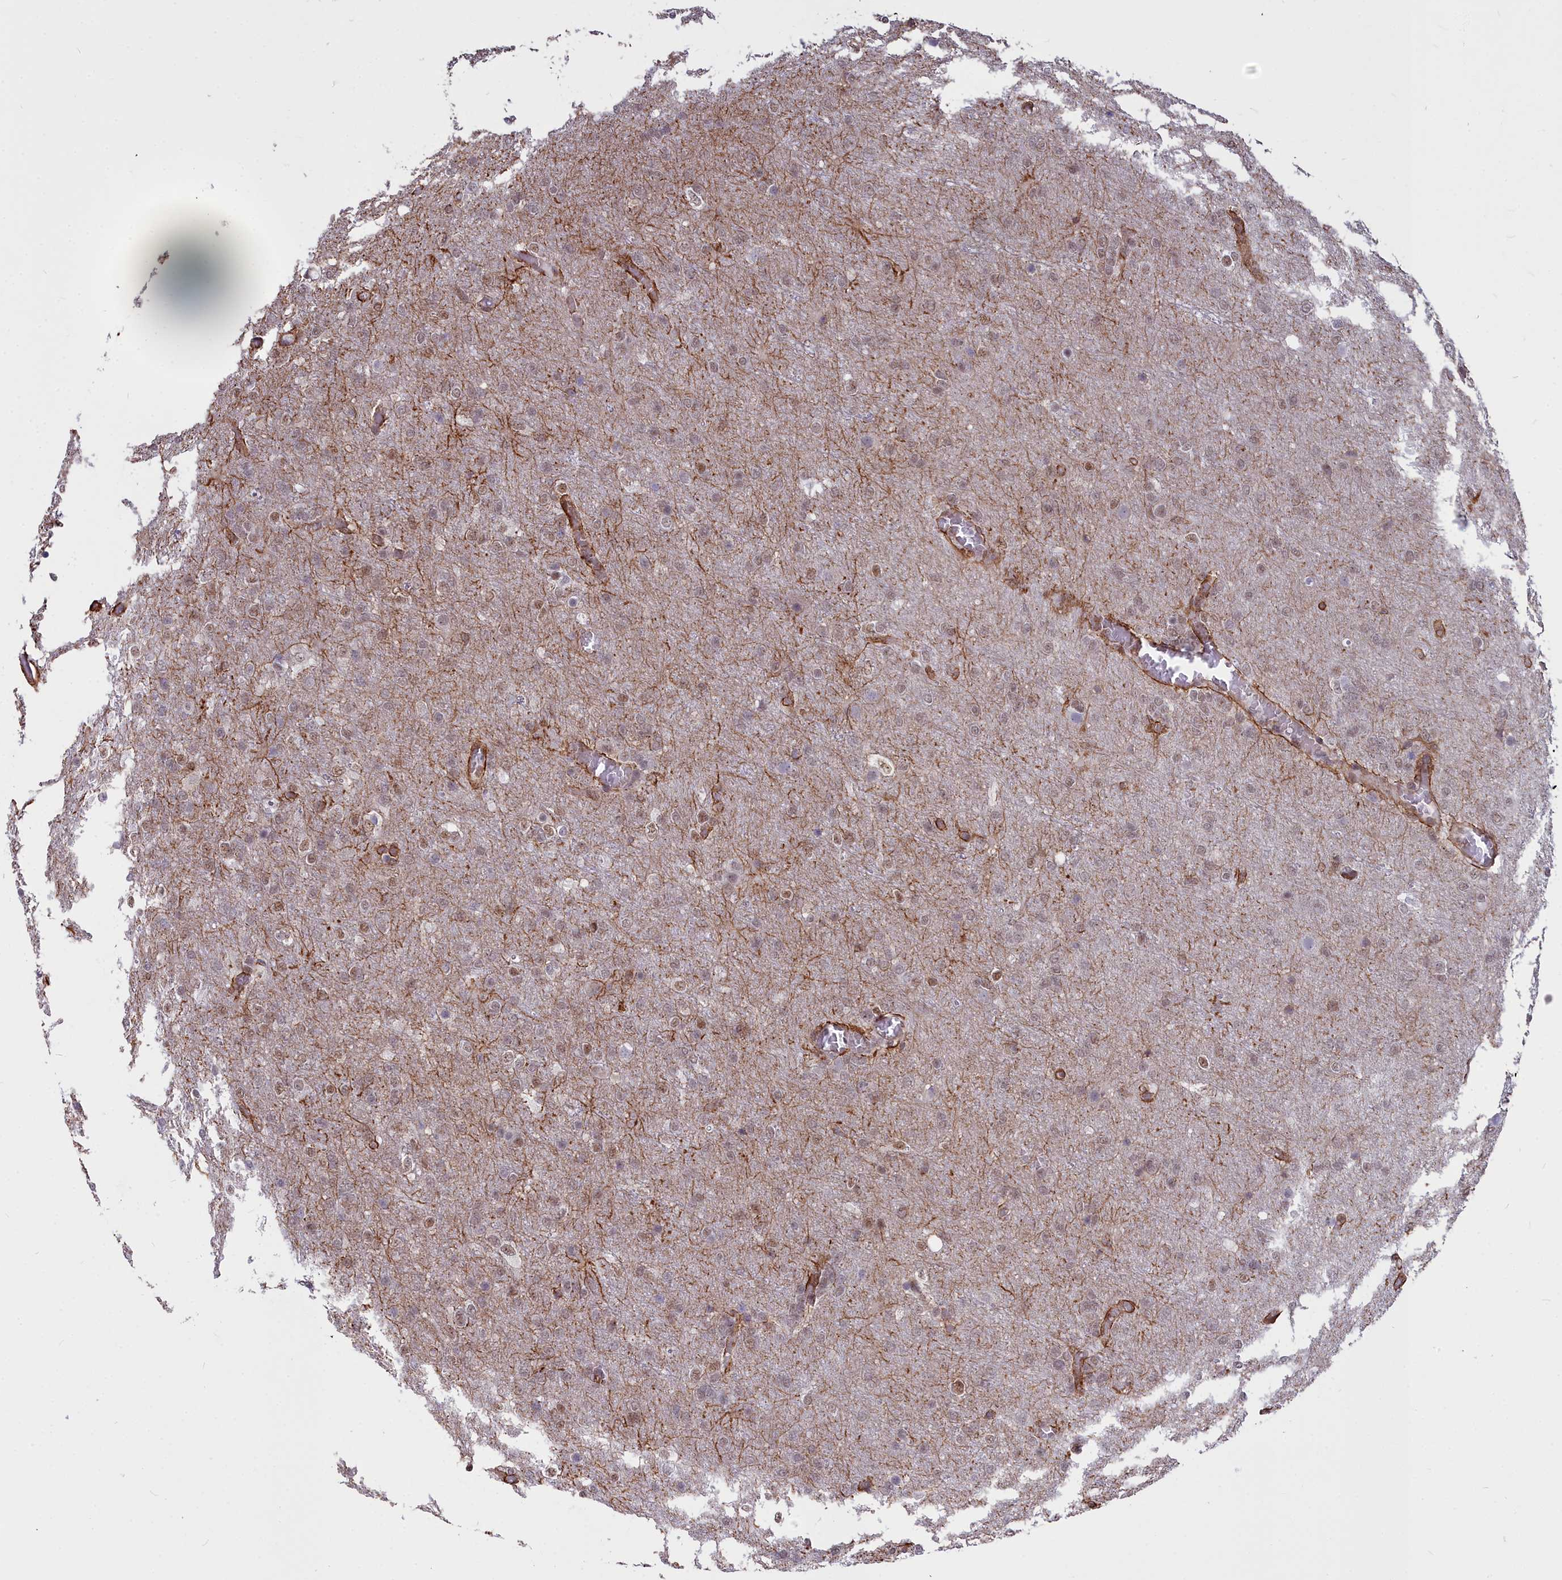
{"staining": {"intensity": "weak", "quantity": "25%-75%", "location": "nuclear"}, "tissue": "glioma", "cell_type": "Tumor cells", "image_type": "cancer", "snomed": [{"axis": "morphology", "description": "Glioma, malignant, High grade"}, {"axis": "topography", "description": "Brain"}], "caption": "Immunohistochemistry (DAB) staining of glioma exhibits weak nuclear protein staining in about 25%-75% of tumor cells.", "gene": "YJU2", "patient": {"sex": "female", "age": 74}}